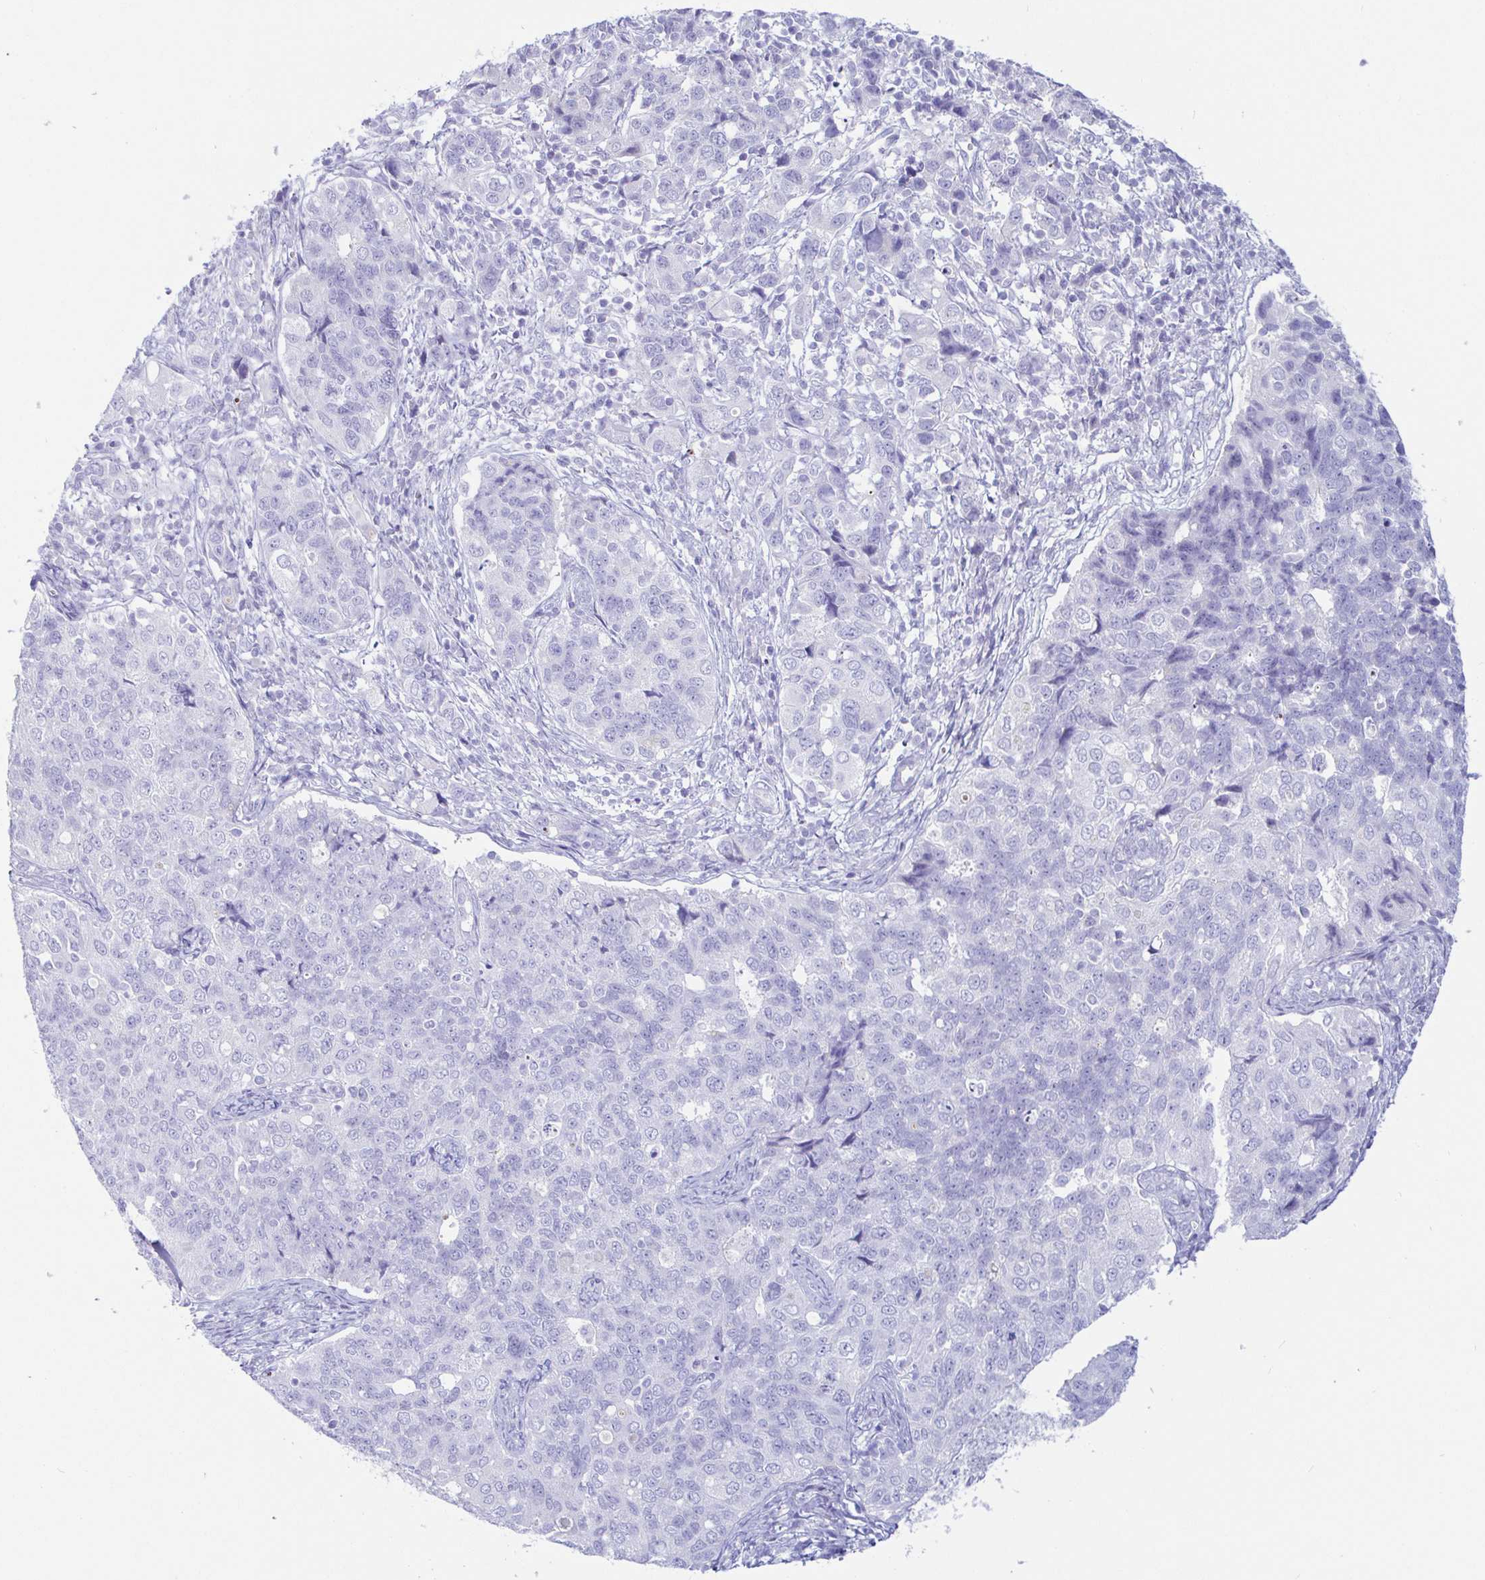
{"staining": {"intensity": "negative", "quantity": "none", "location": "none"}, "tissue": "endometrial cancer", "cell_type": "Tumor cells", "image_type": "cancer", "snomed": [{"axis": "morphology", "description": "Adenocarcinoma, NOS"}, {"axis": "topography", "description": "Endometrium"}], "caption": "Immunohistochemistry (IHC) histopathology image of neoplastic tissue: human endometrial adenocarcinoma stained with DAB reveals no significant protein staining in tumor cells.", "gene": "PINLYP", "patient": {"sex": "female", "age": 43}}